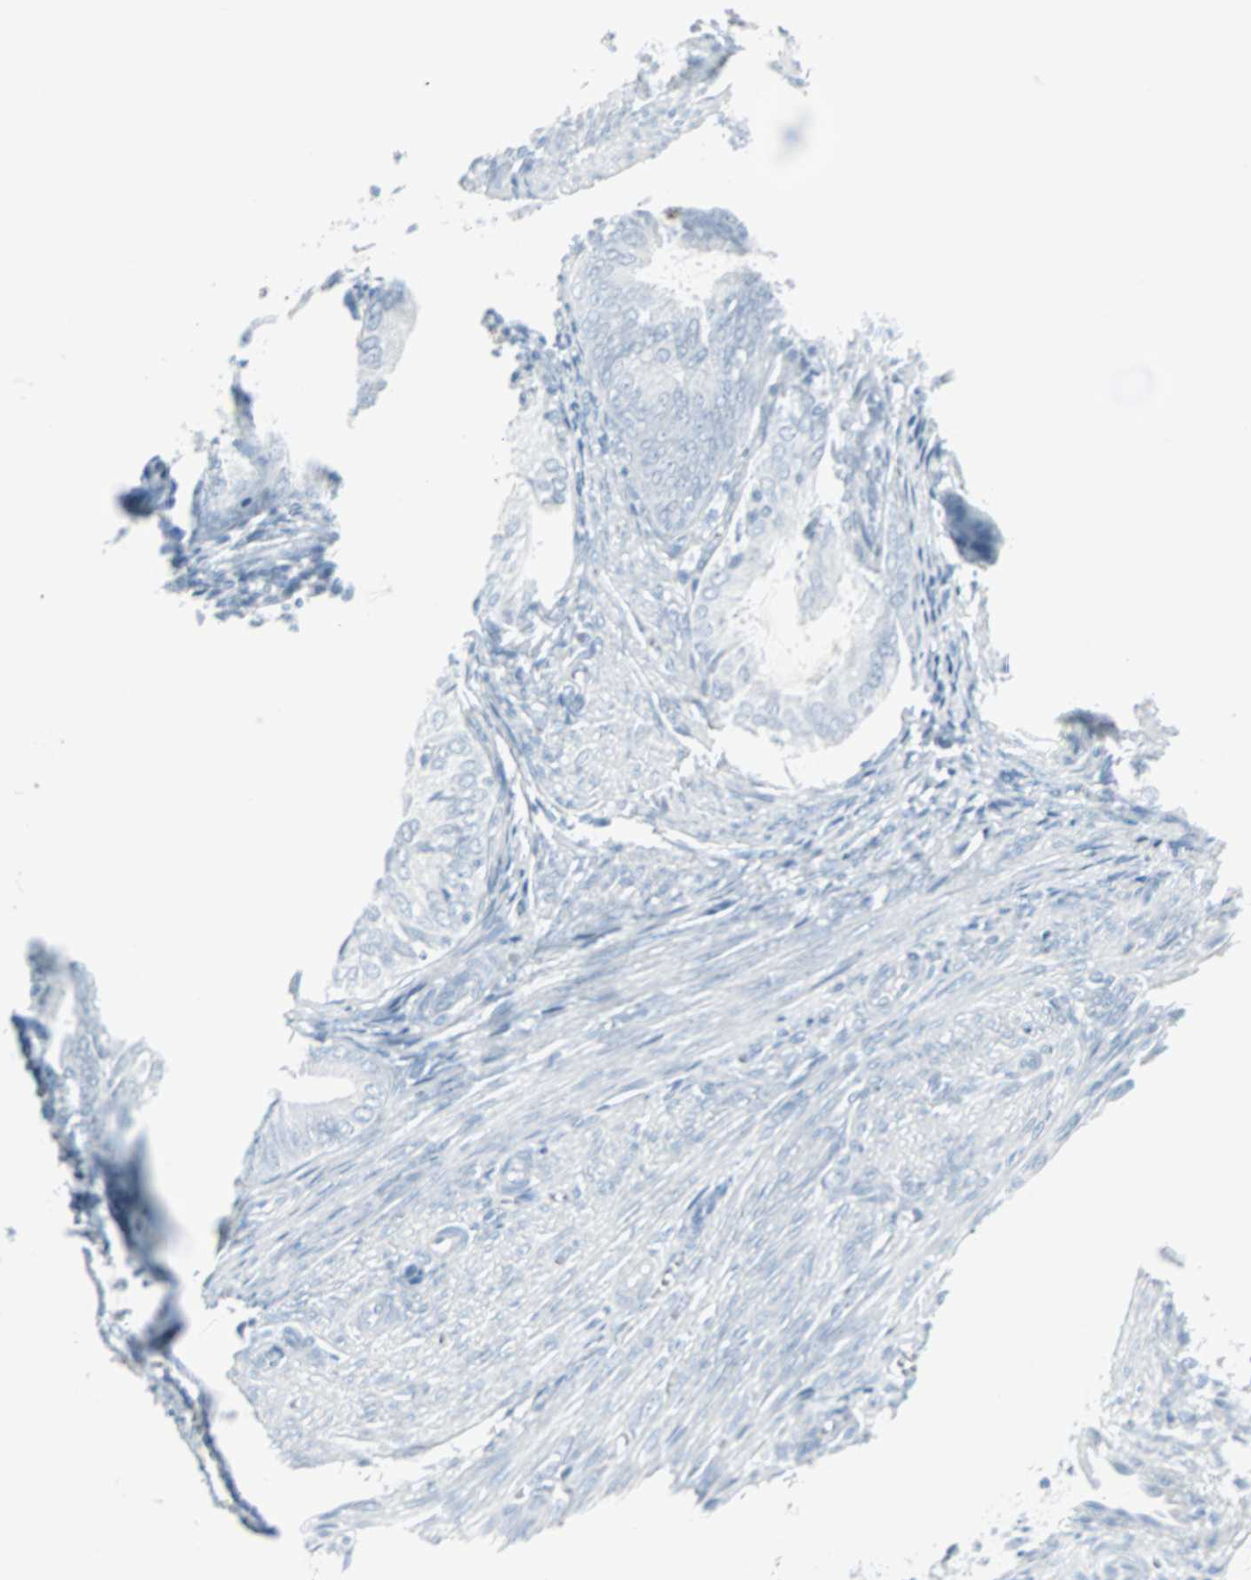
{"staining": {"intensity": "negative", "quantity": "none", "location": "none"}, "tissue": "endometrial cancer", "cell_type": "Tumor cells", "image_type": "cancer", "snomed": [{"axis": "morphology", "description": "Adenocarcinoma, NOS"}, {"axis": "topography", "description": "Endometrium"}], "caption": "IHC histopathology image of adenocarcinoma (endometrial) stained for a protein (brown), which exhibits no expression in tumor cells.", "gene": "LANCL3", "patient": {"sex": "female", "age": 81}}